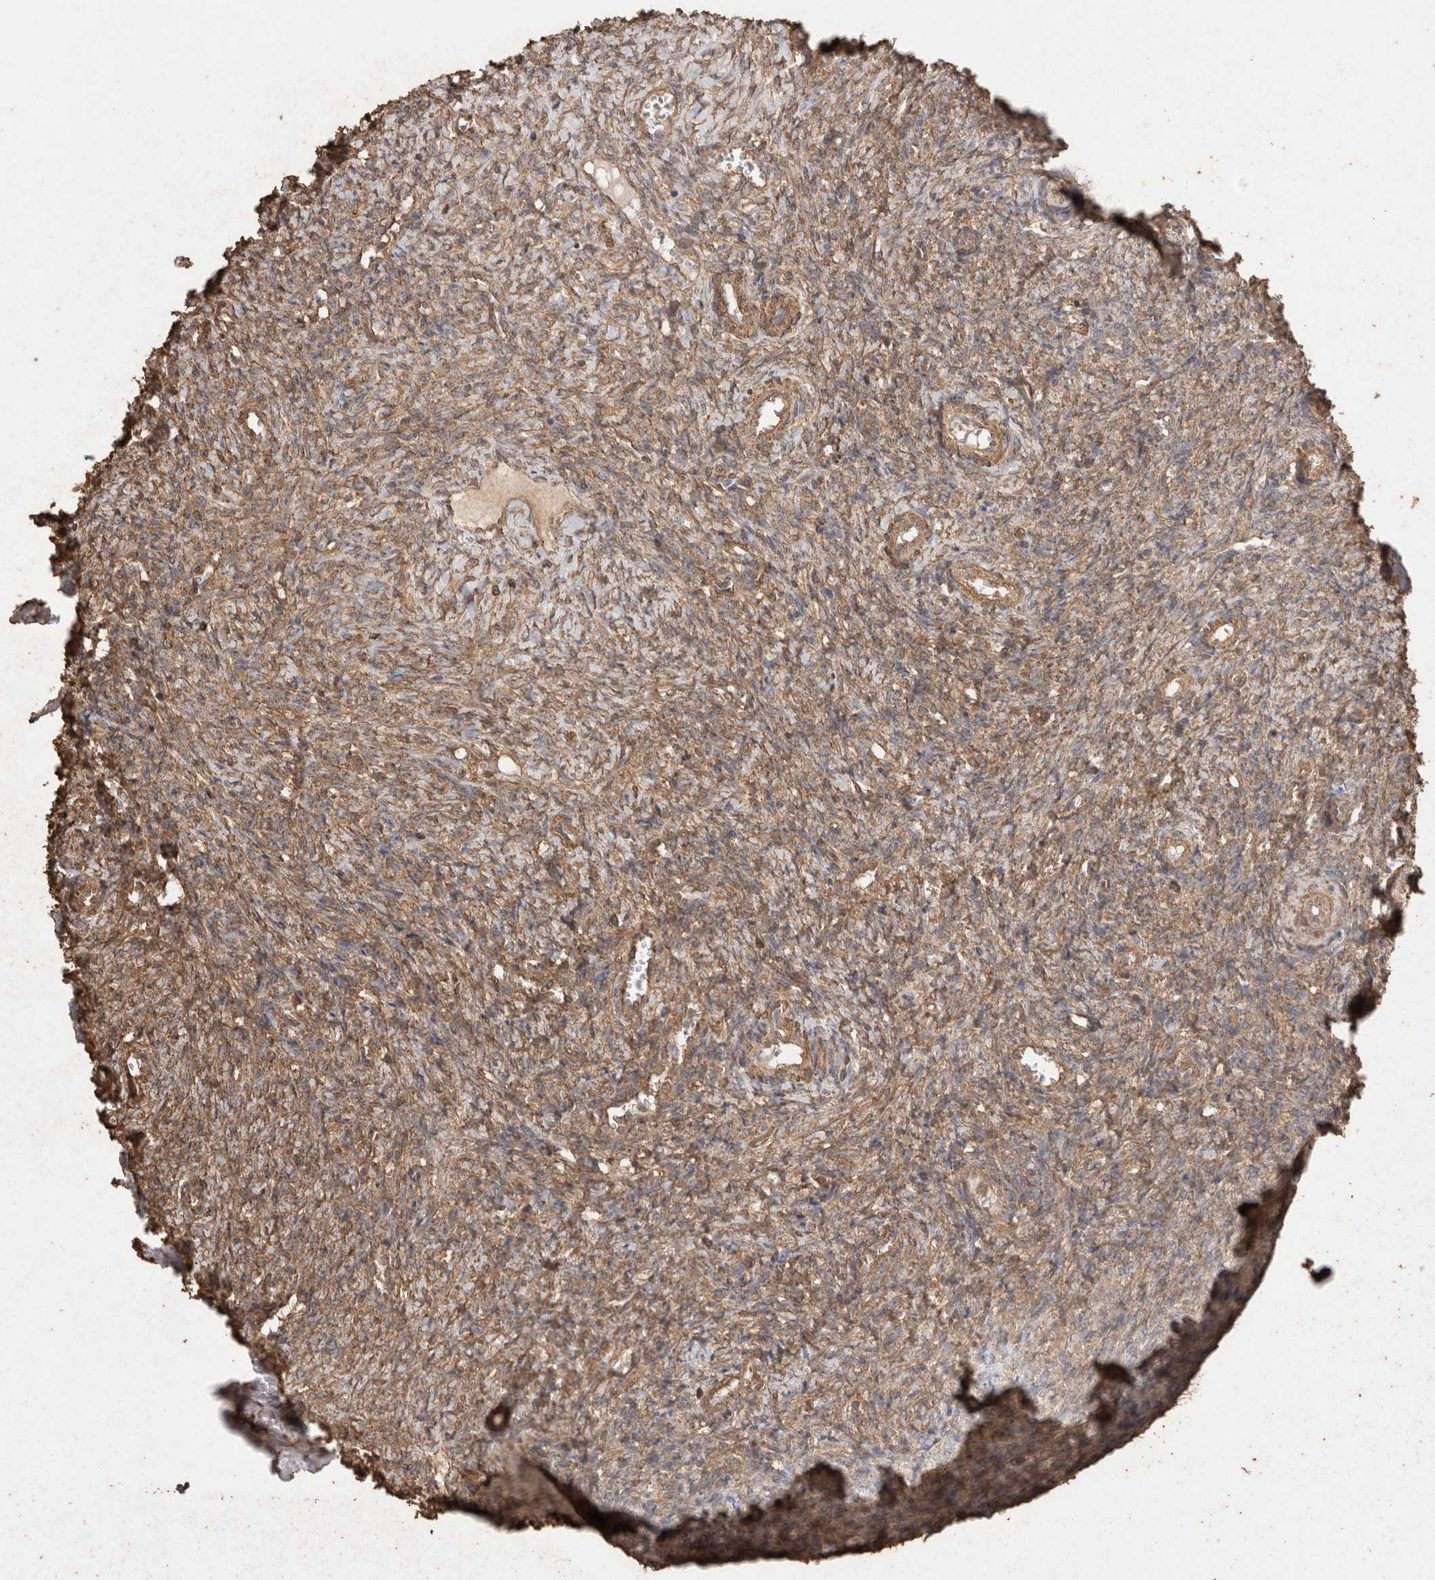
{"staining": {"intensity": "moderate", "quantity": ">75%", "location": "cytoplasmic/membranous"}, "tissue": "ovary", "cell_type": "Follicle cells", "image_type": "normal", "snomed": [{"axis": "morphology", "description": "Normal tissue, NOS"}, {"axis": "topography", "description": "Ovary"}], "caption": "Ovary stained with a brown dye demonstrates moderate cytoplasmic/membranous positive positivity in about >75% of follicle cells.", "gene": "CX3CL1", "patient": {"sex": "female", "age": 41}}